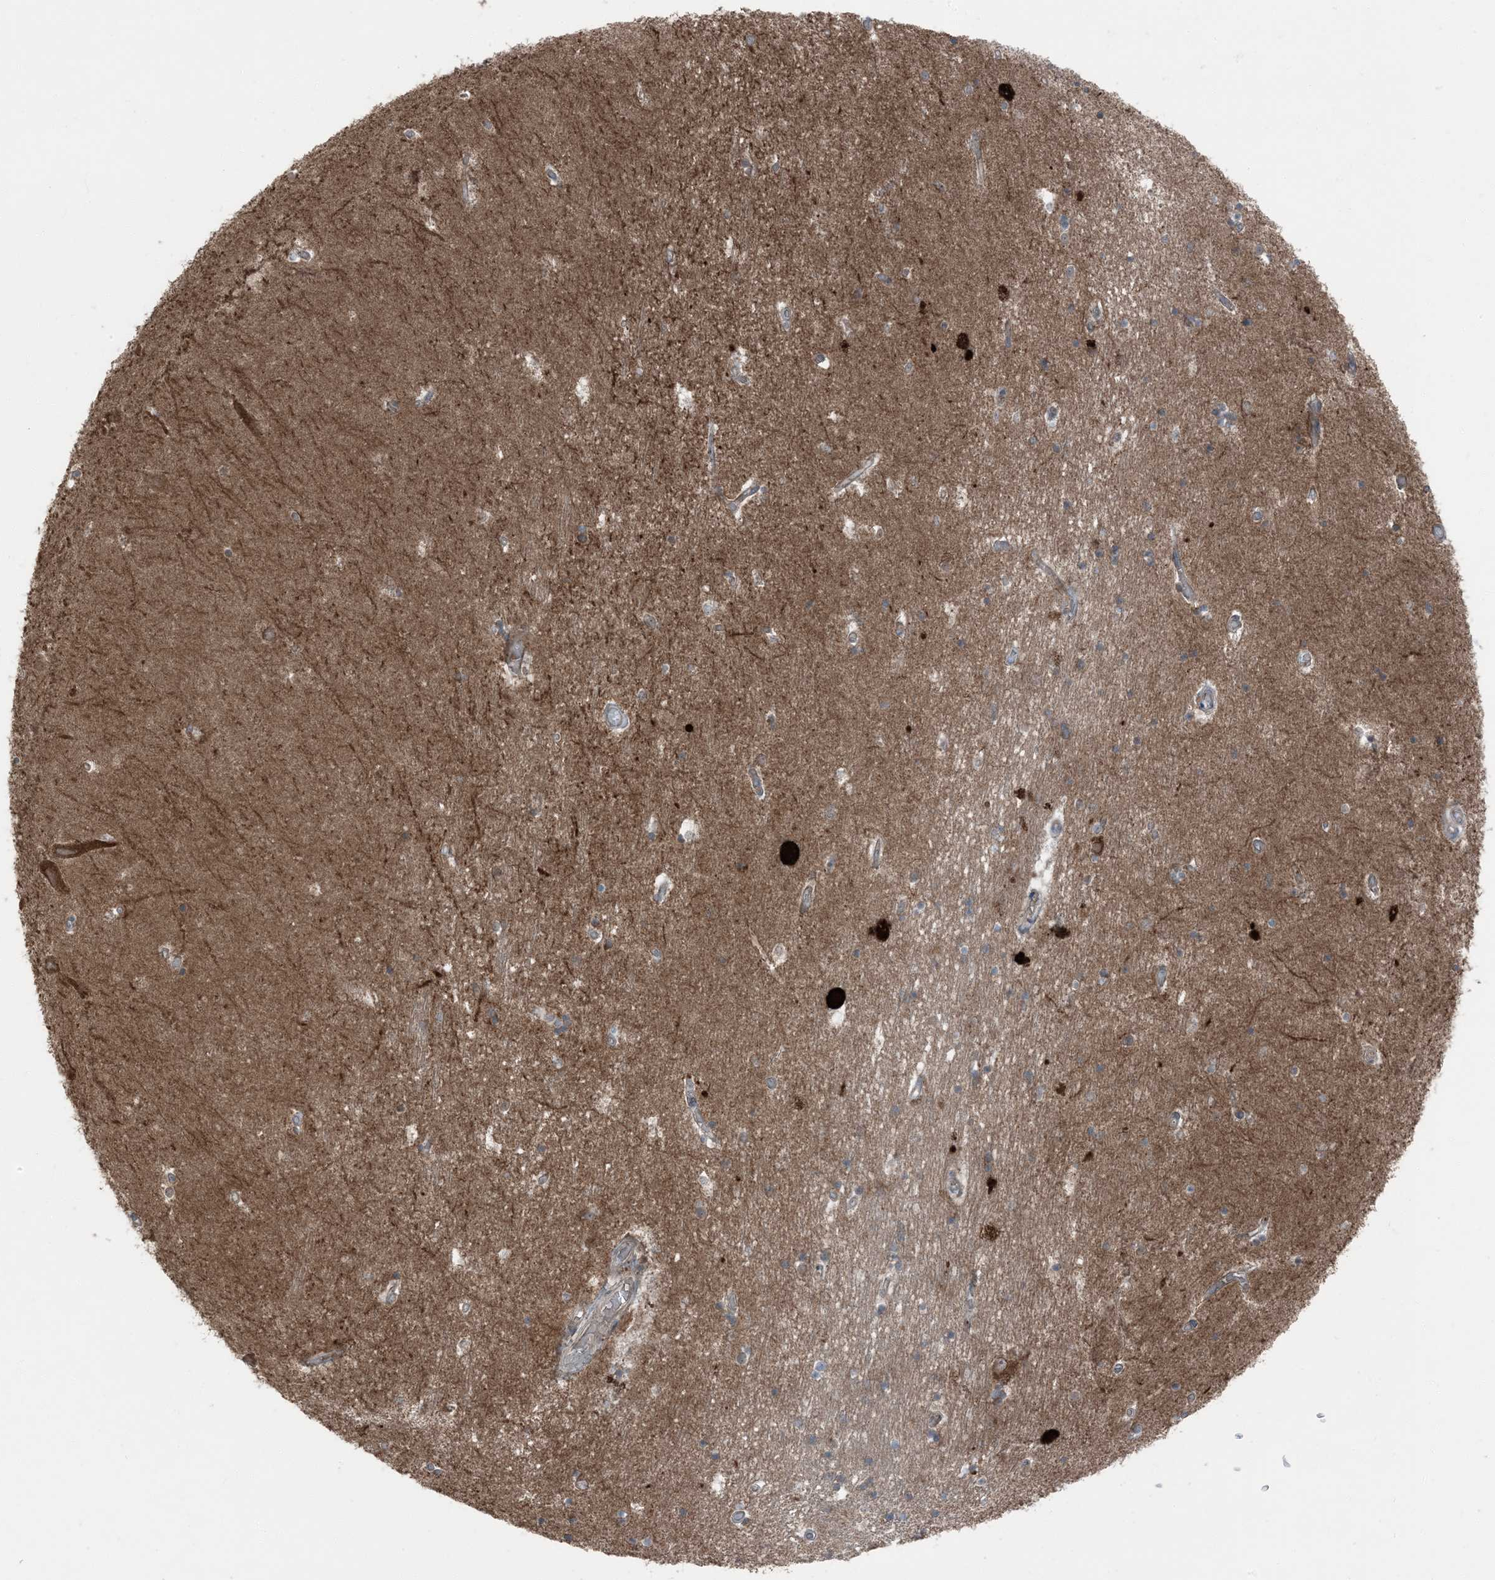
{"staining": {"intensity": "weak", "quantity": "<25%", "location": "cytoplasmic/membranous"}, "tissue": "hippocampus", "cell_type": "Glial cells", "image_type": "normal", "snomed": [{"axis": "morphology", "description": "Normal tissue, NOS"}, {"axis": "topography", "description": "Hippocampus"}], "caption": "Immunohistochemistry image of unremarkable hippocampus: human hippocampus stained with DAB (3,3'-diaminobenzidine) displays no significant protein staining in glial cells. The staining was performed using DAB to visualize the protein expression in brown, while the nuclei were stained in blue with hematoxylin (Magnification: 20x).", "gene": "RAB3GAP1", "patient": {"sex": "male", "age": 45}}